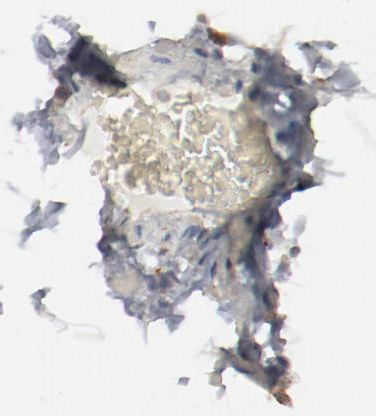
{"staining": {"intensity": "negative", "quantity": "none", "location": "none"}, "tissue": "adipose tissue", "cell_type": "Adipocytes", "image_type": "normal", "snomed": [{"axis": "morphology", "description": "Normal tissue, NOS"}, {"axis": "topography", "description": "Vascular tissue"}], "caption": "This is an immunohistochemistry histopathology image of unremarkable human adipose tissue. There is no expression in adipocytes.", "gene": "SETD3", "patient": {"sex": "male", "age": 41}}